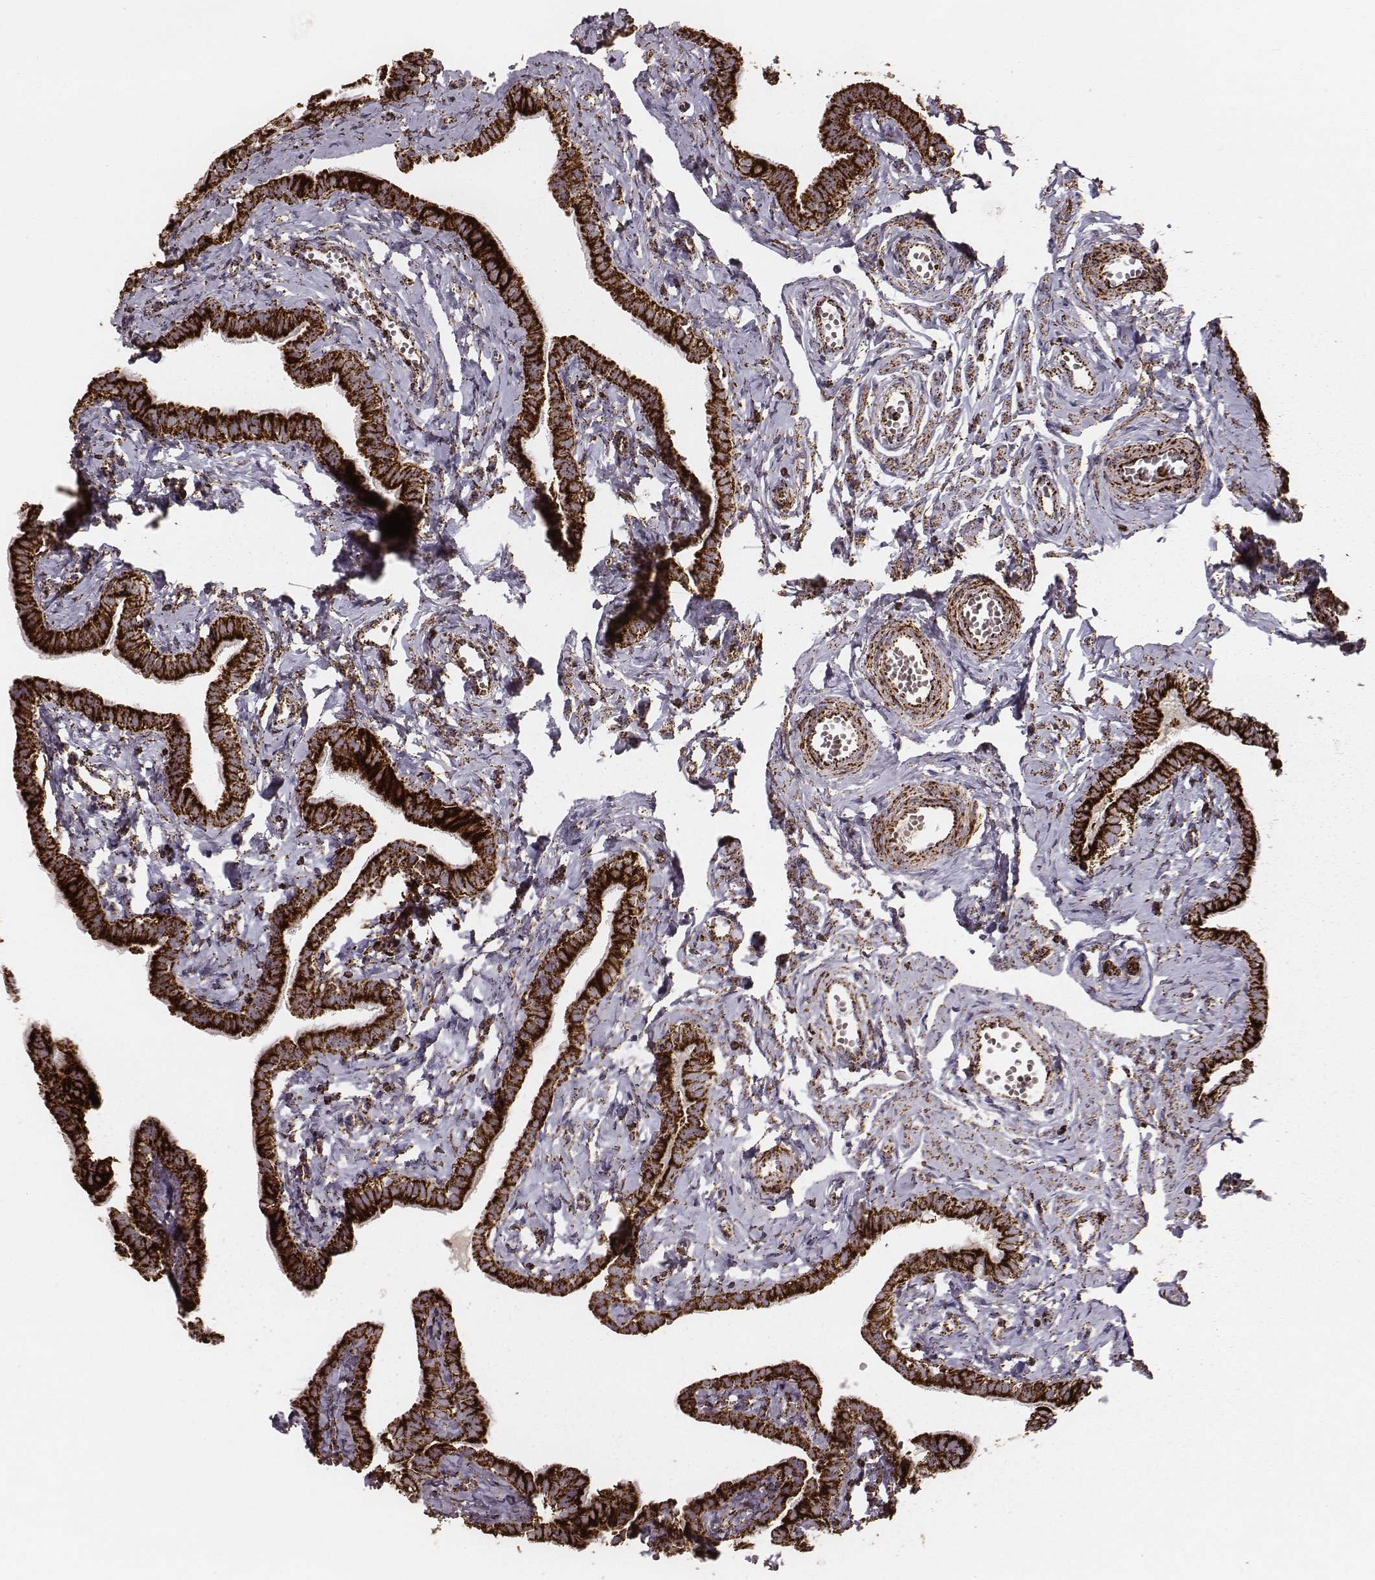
{"staining": {"intensity": "strong", "quantity": ">75%", "location": "cytoplasmic/membranous"}, "tissue": "fallopian tube", "cell_type": "Glandular cells", "image_type": "normal", "snomed": [{"axis": "morphology", "description": "Normal tissue, NOS"}, {"axis": "topography", "description": "Fallopian tube"}], "caption": "Glandular cells show high levels of strong cytoplasmic/membranous staining in approximately >75% of cells in normal human fallopian tube. The staining is performed using DAB brown chromogen to label protein expression. The nuclei are counter-stained blue using hematoxylin.", "gene": "TUFM", "patient": {"sex": "female", "age": 41}}